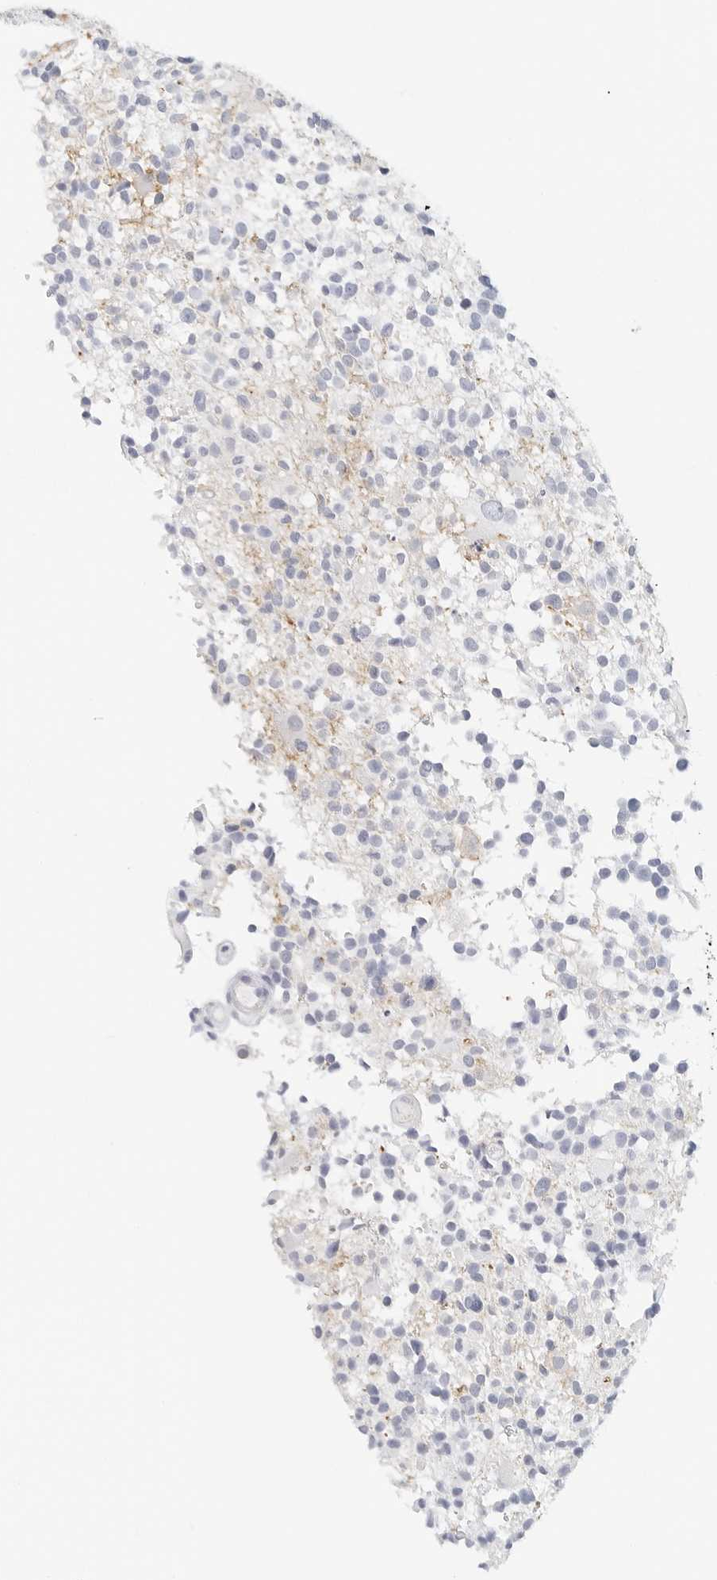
{"staining": {"intensity": "negative", "quantity": "none", "location": "none"}, "tissue": "glioma", "cell_type": "Tumor cells", "image_type": "cancer", "snomed": [{"axis": "morphology", "description": "Glioma, malignant, High grade"}, {"axis": "morphology", "description": "Glioblastoma, NOS"}, {"axis": "topography", "description": "Brain"}], "caption": "The immunohistochemistry micrograph has no significant positivity in tumor cells of glioblastoma tissue. (DAB (3,3'-diaminobenzidine) immunohistochemistry with hematoxylin counter stain).", "gene": "SLC9A3R1", "patient": {"sex": "male", "age": 60}}